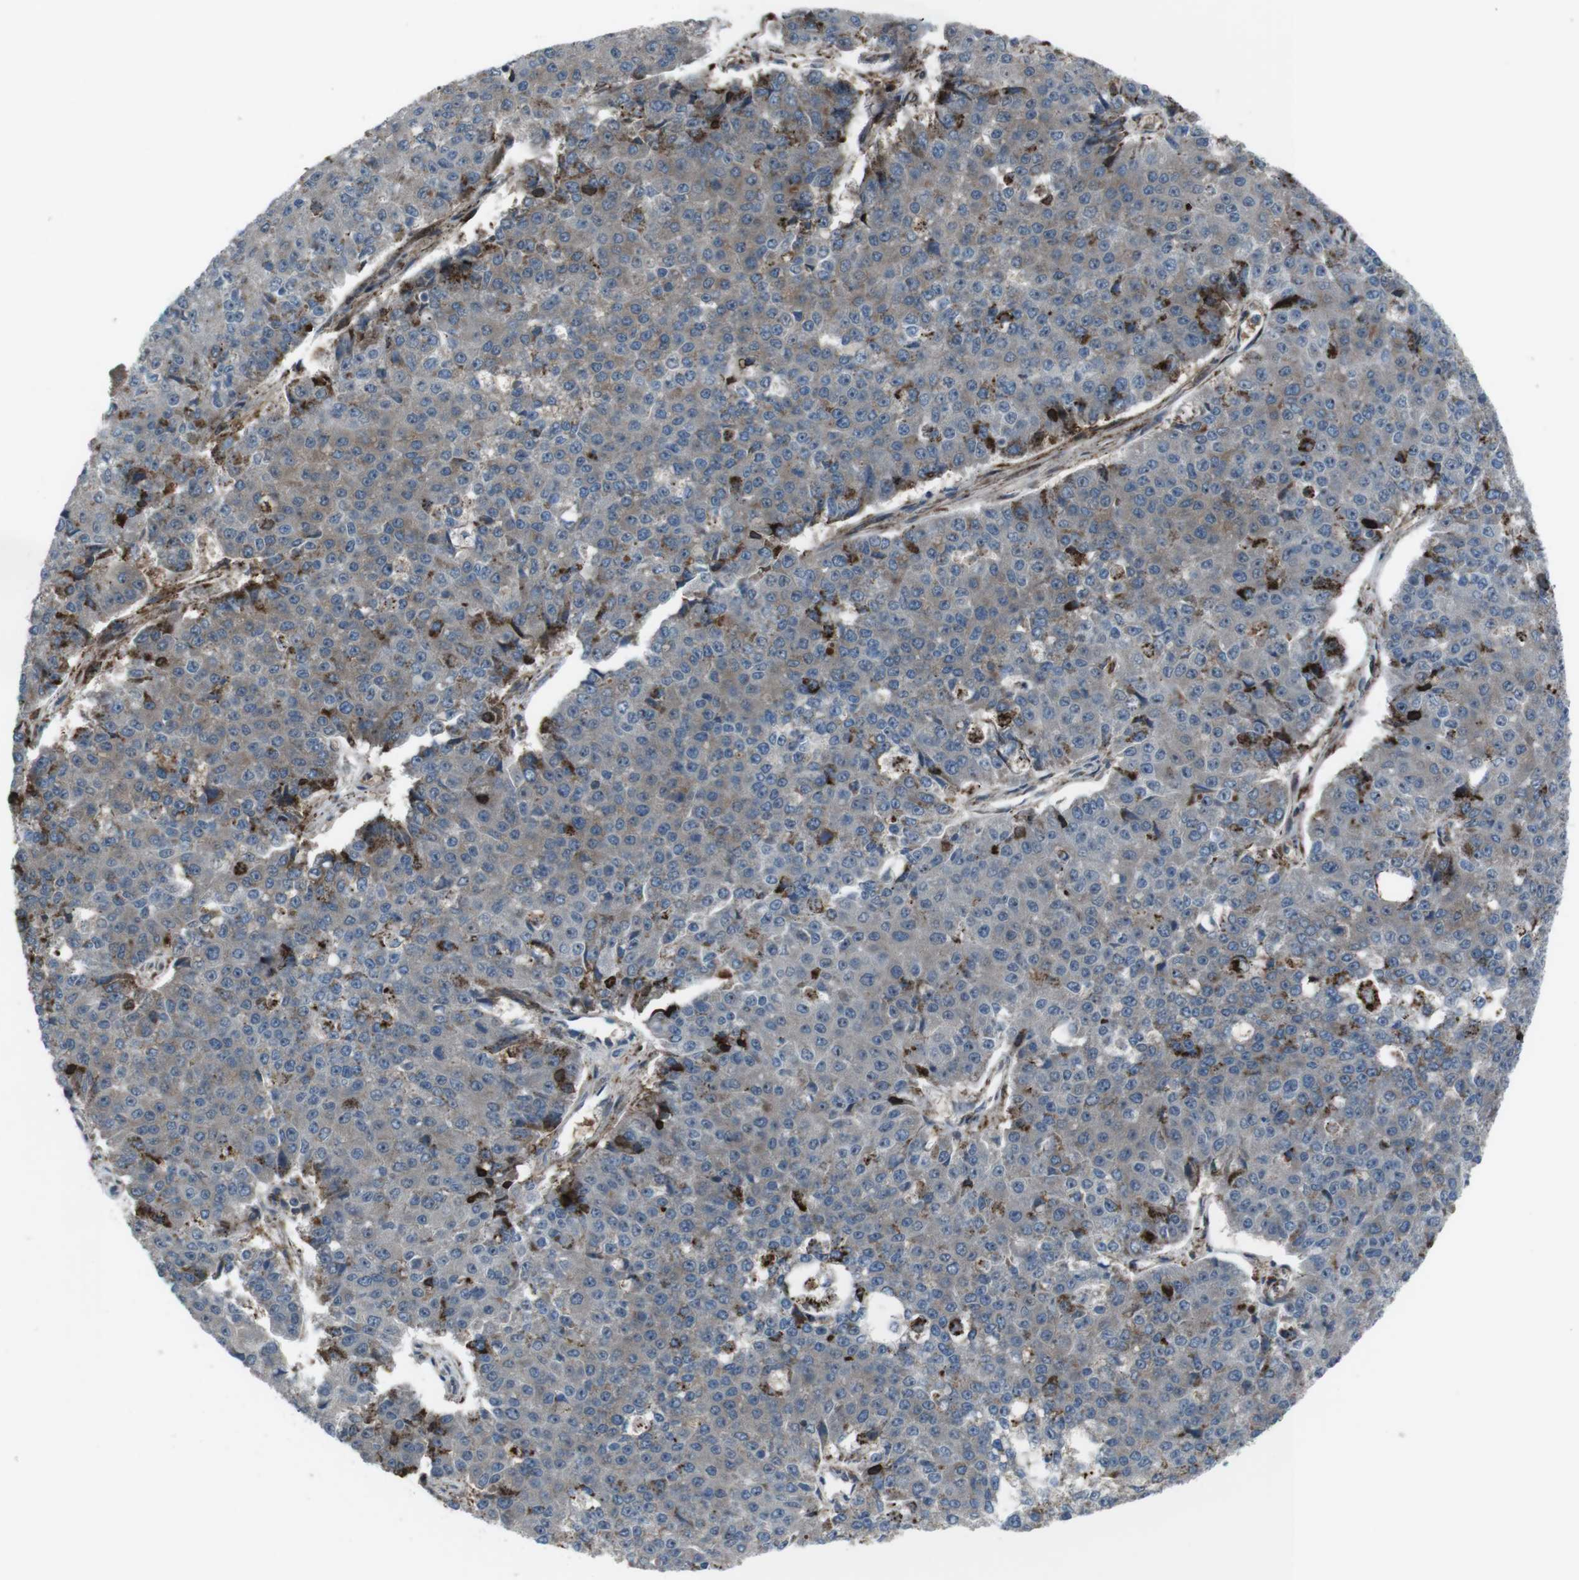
{"staining": {"intensity": "moderate", "quantity": ">75%", "location": "cytoplasmic/membranous"}, "tissue": "pancreatic cancer", "cell_type": "Tumor cells", "image_type": "cancer", "snomed": [{"axis": "morphology", "description": "Adenocarcinoma, NOS"}, {"axis": "topography", "description": "Pancreas"}], "caption": "A photomicrograph of human pancreatic cancer (adenocarcinoma) stained for a protein shows moderate cytoplasmic/membranous brown staining in tumor cells.", "gene": "GDF10", "patient": {"sex": "male", "age": 50}}